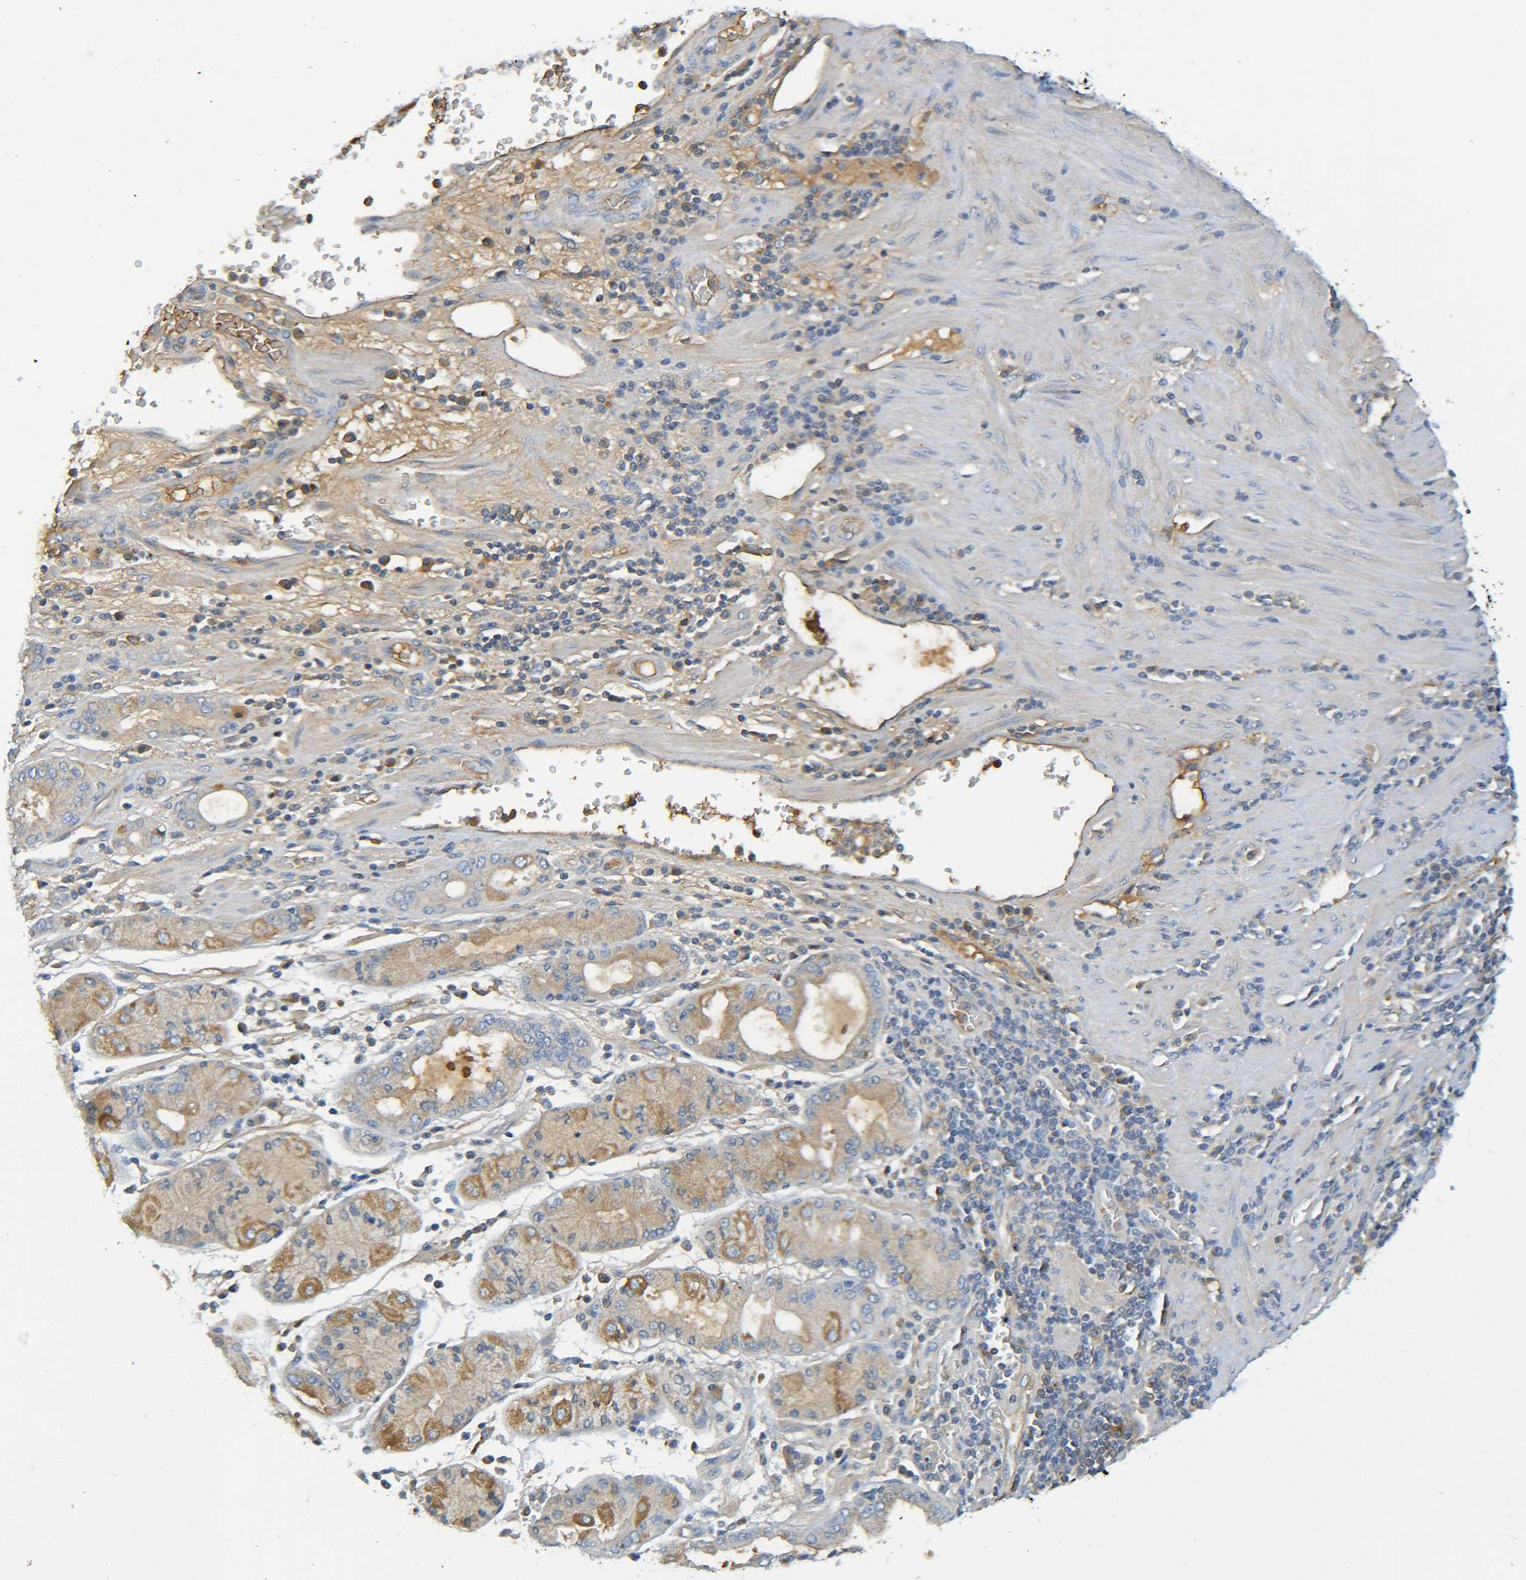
{"staining": {"intensity": "moderate", "quantity": ">75%", "location": "cytoplasmic/membranous"}, "tissue": "stomach cancer", "cell_type": "Tumor cells", "image_type": "cancer", "snomed": [{"axis": "morphology", "description": "Normal tissue, NOS"}, {"axis": "morphology", "description": "Adenocarcinoma, NOS"}, {"axis": "topography", "description": "Stomach, upper"}, {"axis": "topography", "description": "Stomach"}], "caption": "This is a histology image of IHC staining of stomach cancer, which shows moderate expression in the cytoplasmic/membranous of tumor cells.", "gene": "C1QA", "patient": {"sex": "male", "age": 59}}